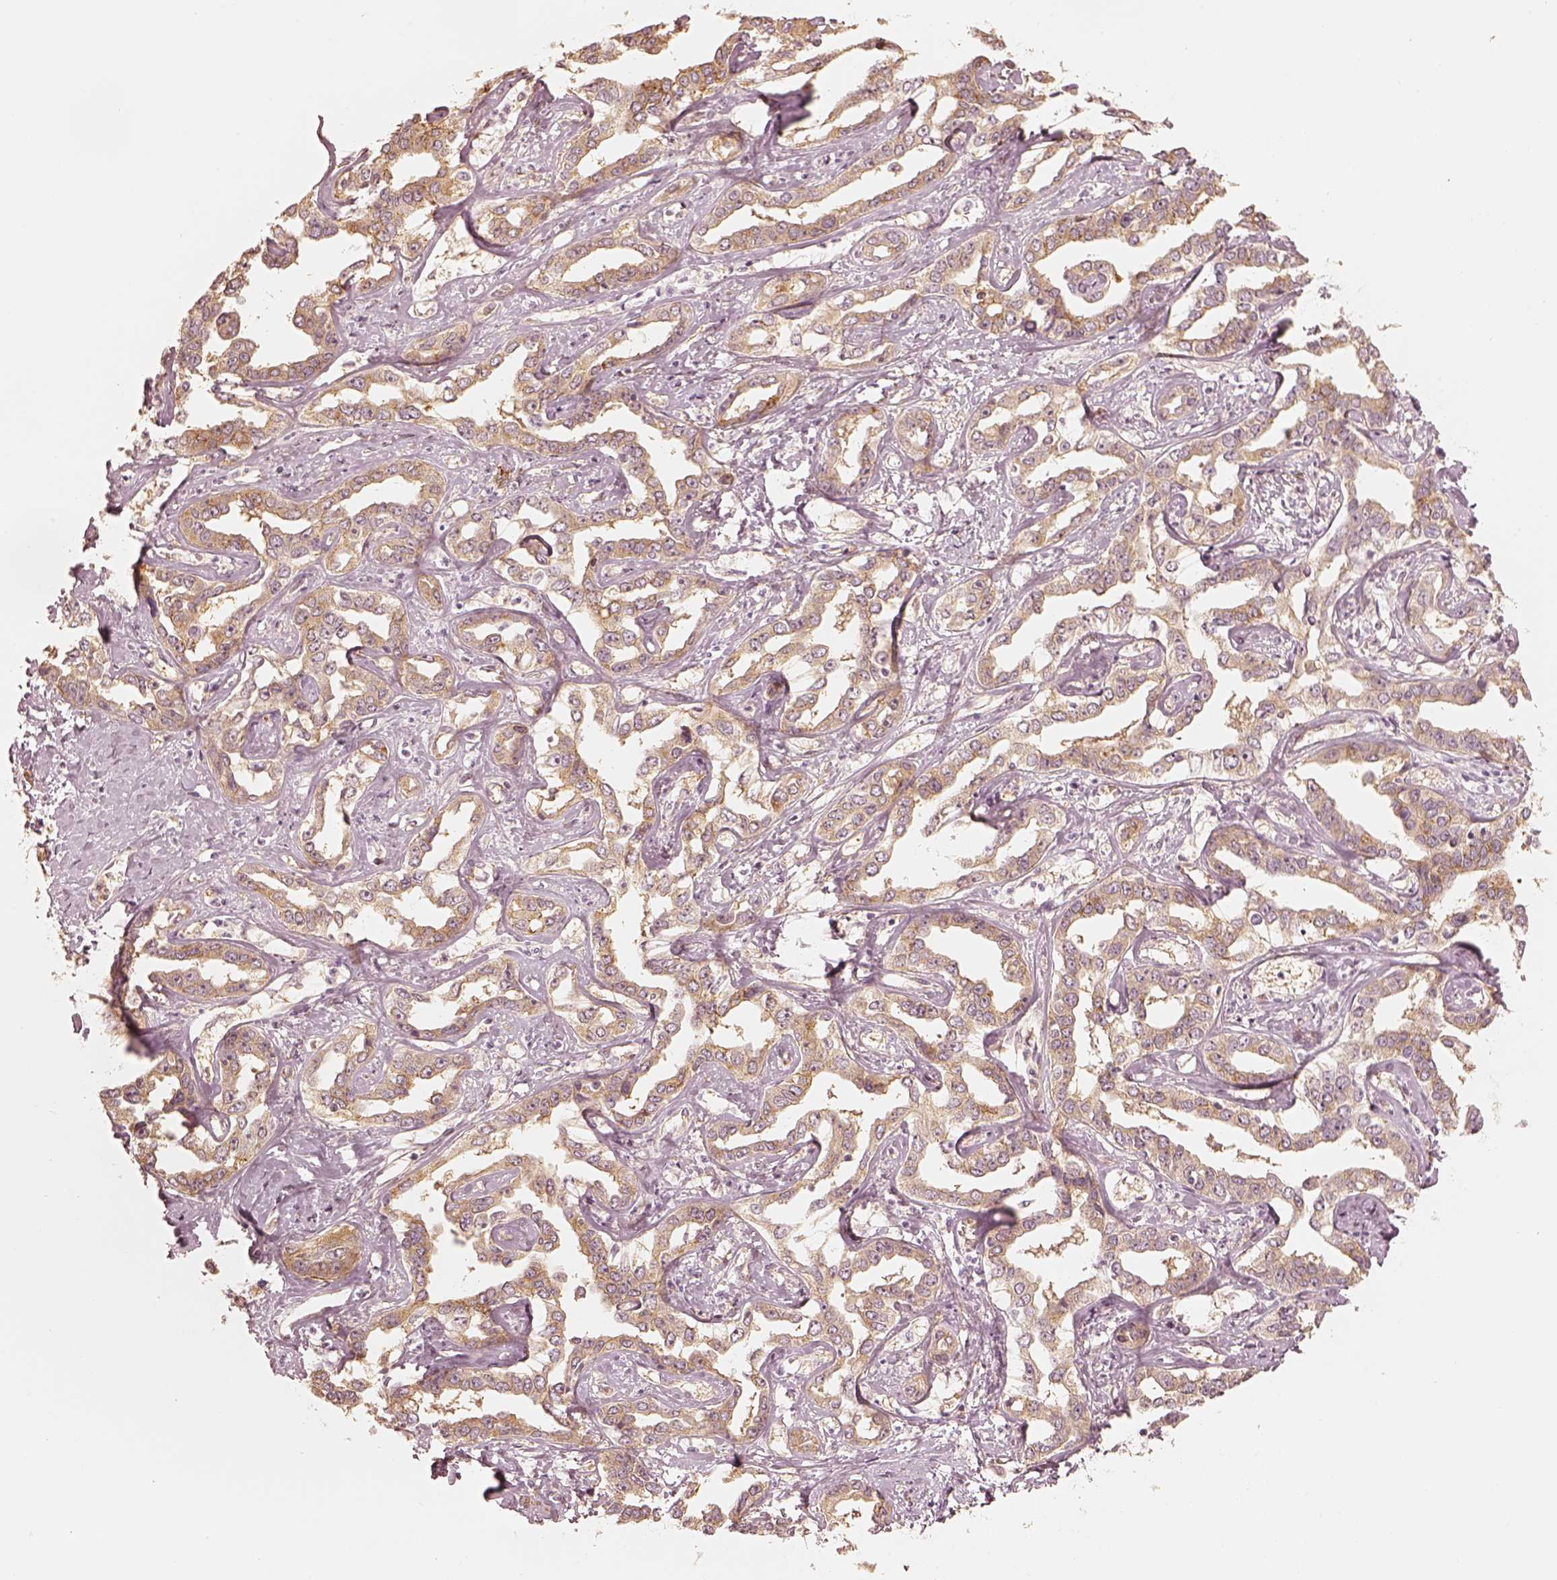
{"staining": {"intensity": "weak", "quantity": ">75%", "location": "cytoplasmic/membranous"}, "tissue": "liver cancer", "cell_type": "Tumor cells", "image_type": "cancer", "snomed": [{"axis": "morphology", "description": "Cholangiocarcinoma"}, {"axis": "topography", "description": "Liver"}], "caption": "Cholangiocarcinoma (liver) stained for a protein (brown) demonstrates weak cytoplasmic/membranous positive expression in about >75% of tumor cells.", "gene": "GORASP2", "patient": {"sex": "male", "age": 59}}